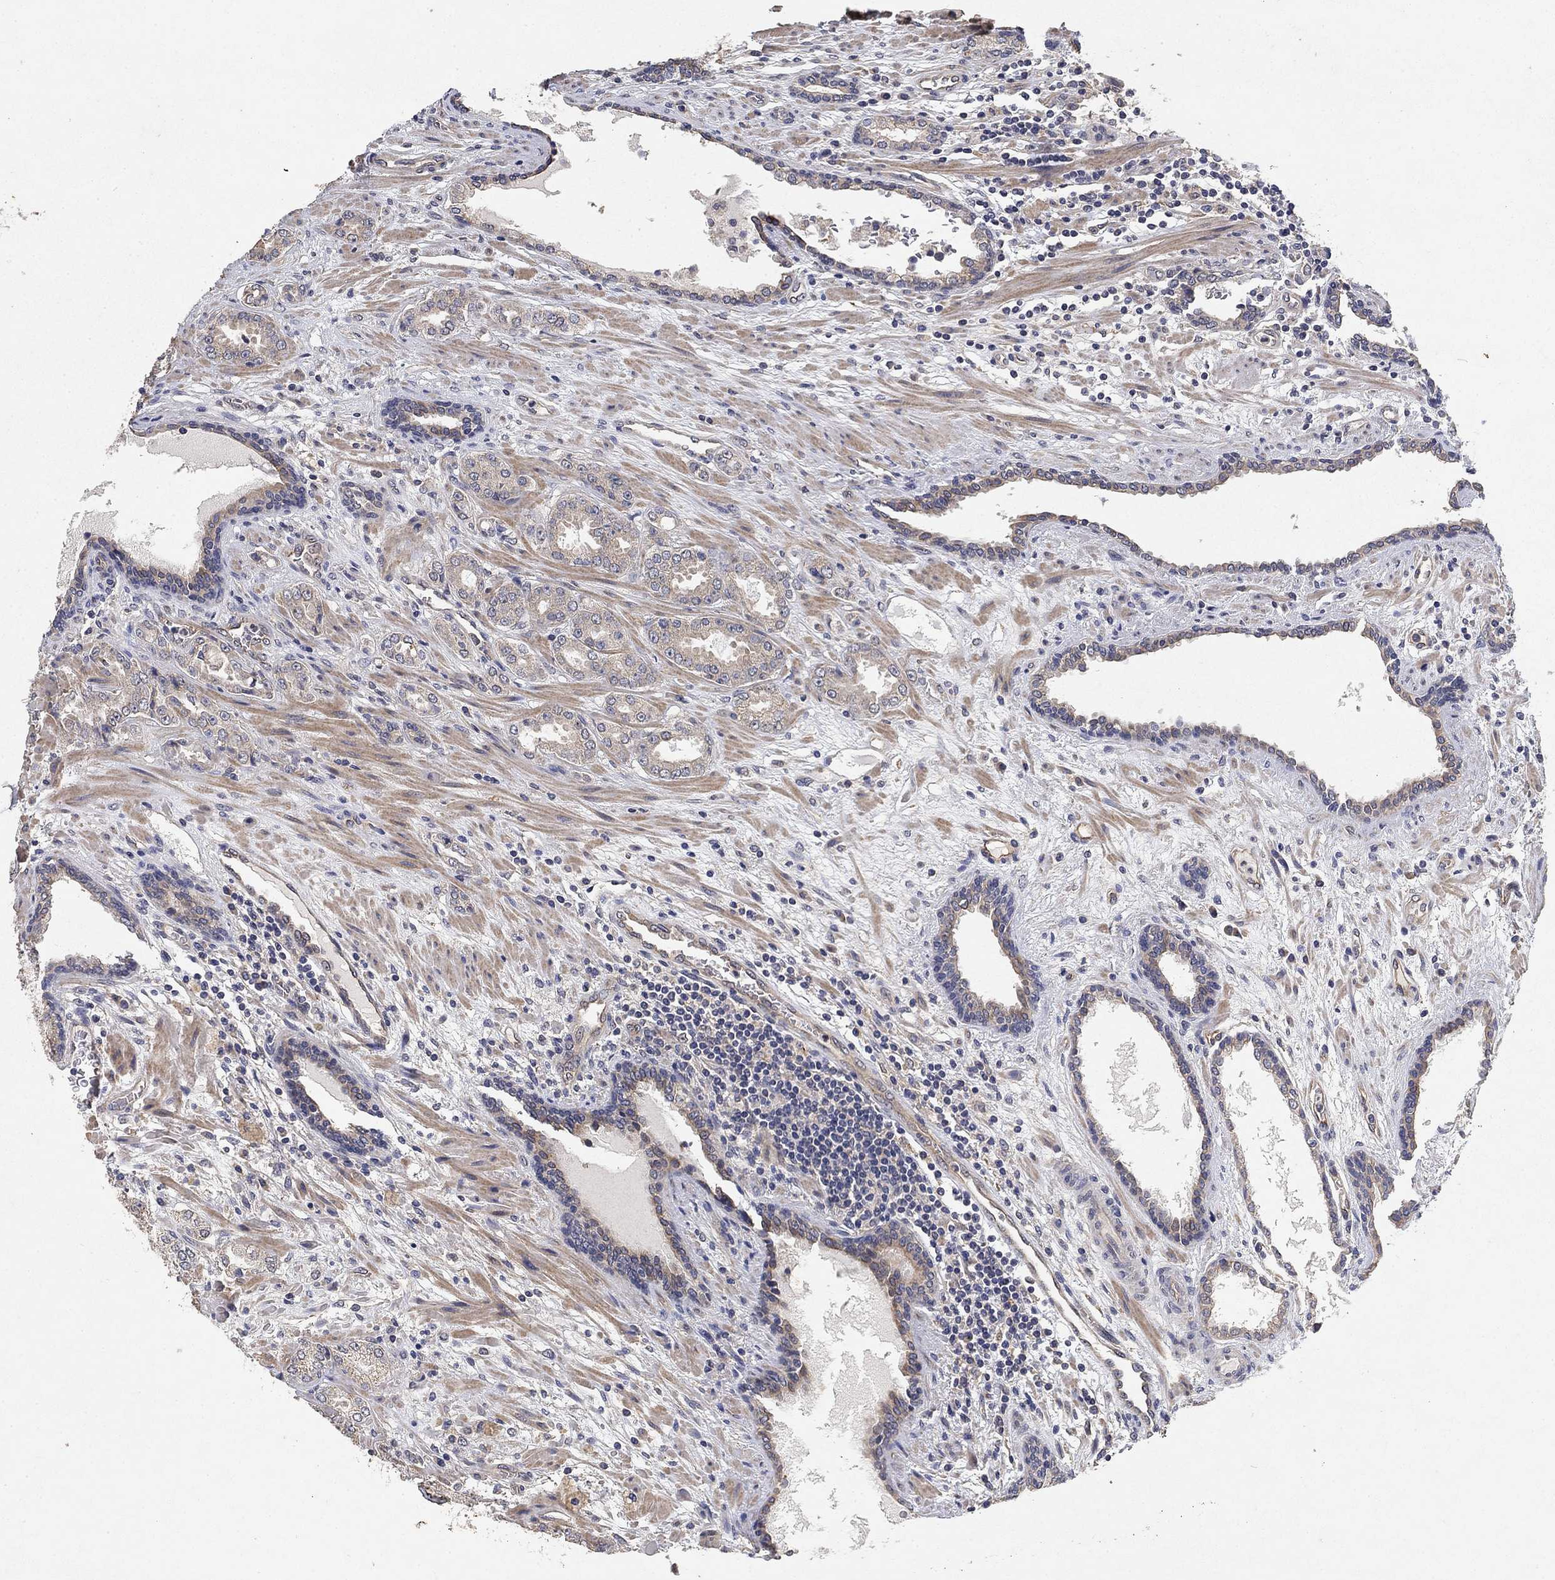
{"staining": {"intensity": "negative", "quantity": "none", "location": "none"}, "tissue": "prostate cancer", "cell_type": "Tumor cells", "image_type": "cancer", "snomed": [{"axis": "morphology", "description": "Adenocarcinoma, Low grade"}, {"axis": "topography", "description": "Prostate"}], "caption": "Histopathology image shows no significant protein expression in tumor cells of adenocarcinoma (low-grade) (prostate).", "gene": "MCUR1", "patient": {"sex": "male", "age": 68}}